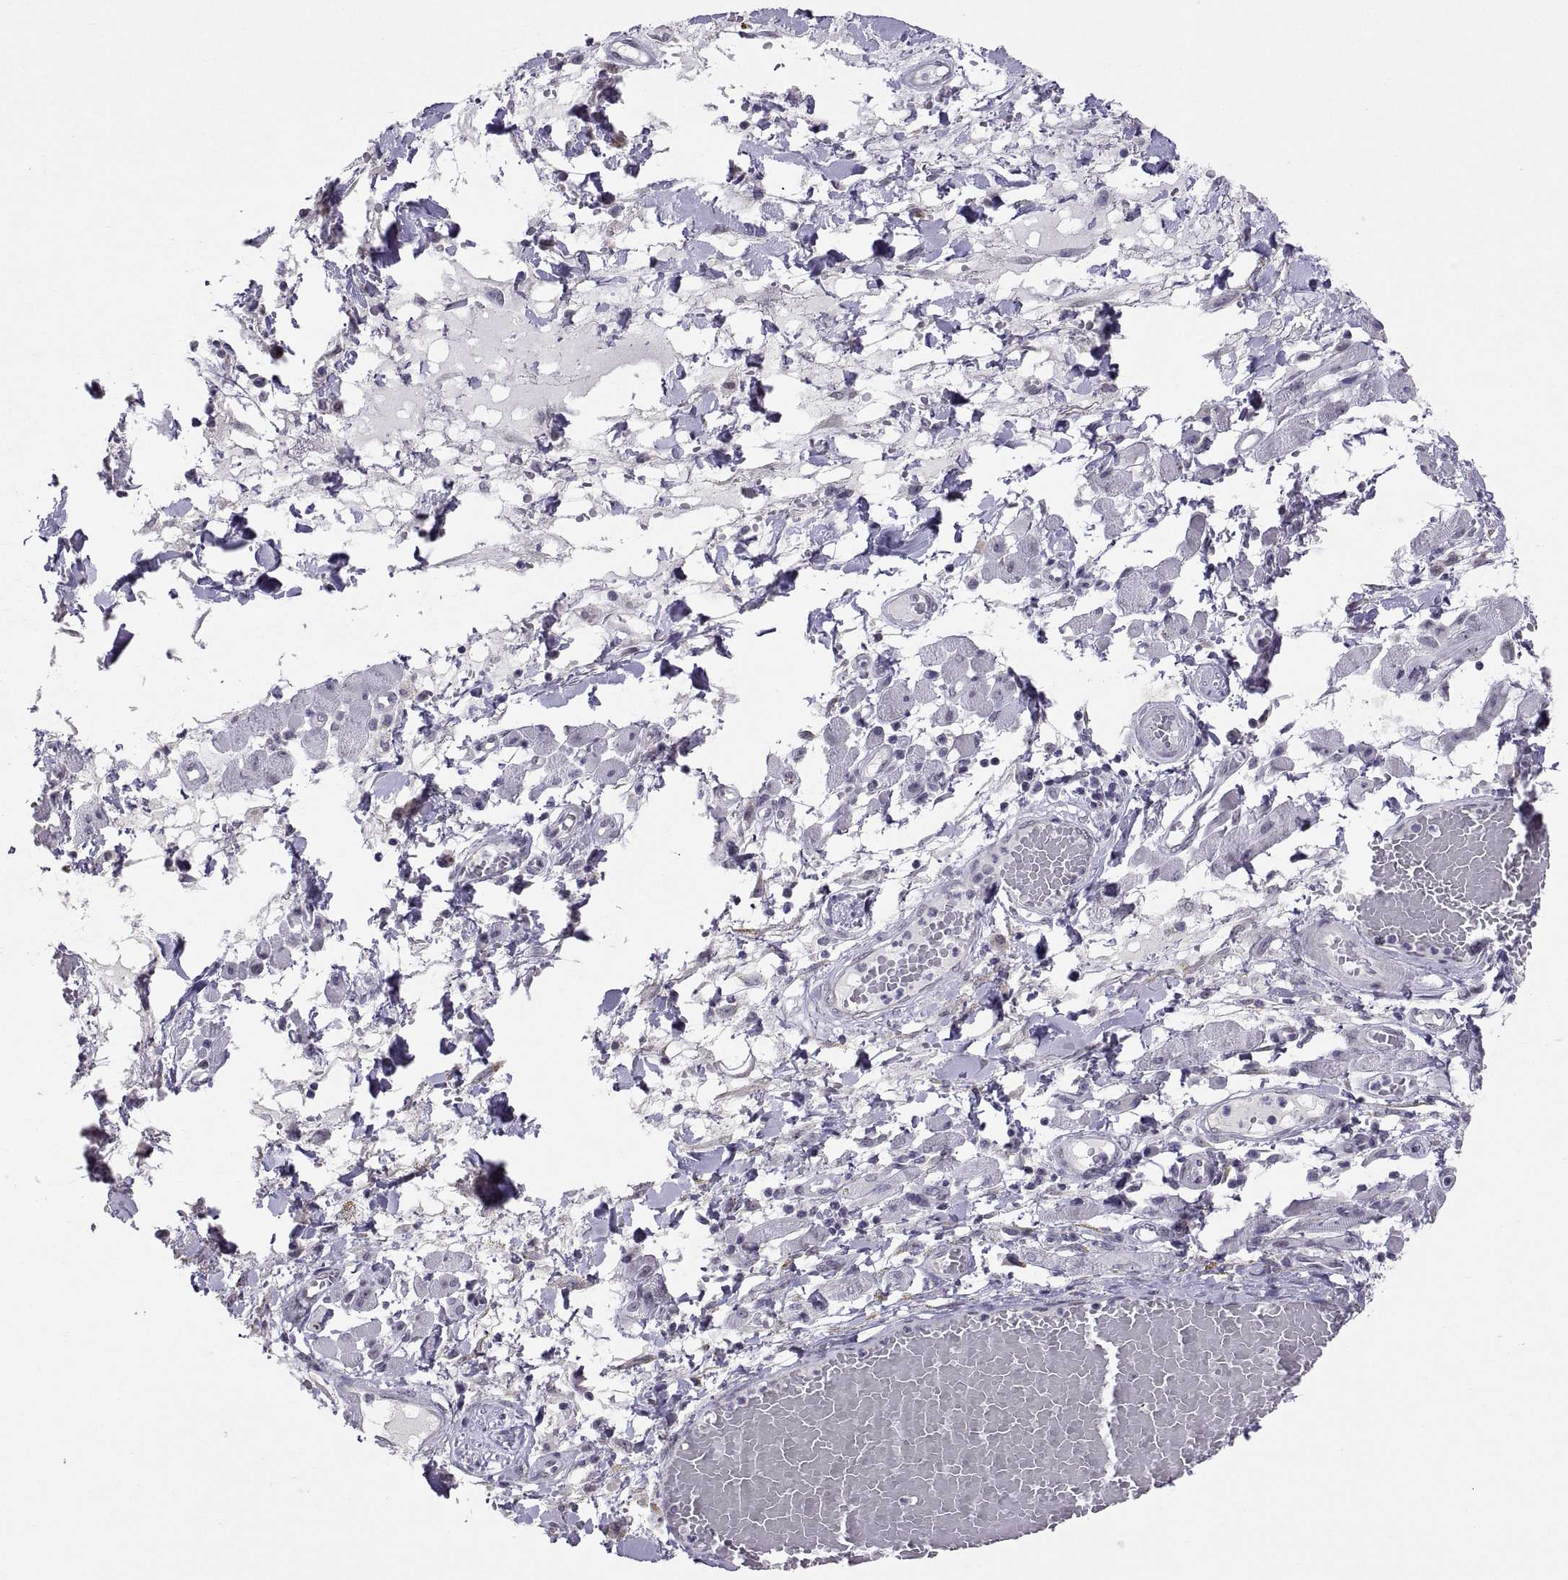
{"staining": {"intensity": "negative", "quantity": "none", "location": "none"}, "tissue": "melanoma", "cell_type": "Tumor cells", "image_type": "cancer", "snomed": [{"axis": "morphology", "description": "Malignant melanoma, NOS"}, {"axis": "topography", "description": "Skin"}], "caption": "Tumor cells are negative for protein expression in human melanoma. (Stains: DAB (3,3'-diaminobenzidine) immunohistochemistry (IHC) with hematoxylin counter stain, Microscopy: brightfield microscopy at high magnification).", "gene": "KRT77", "patient": {"sex": "female", "age": 91}}